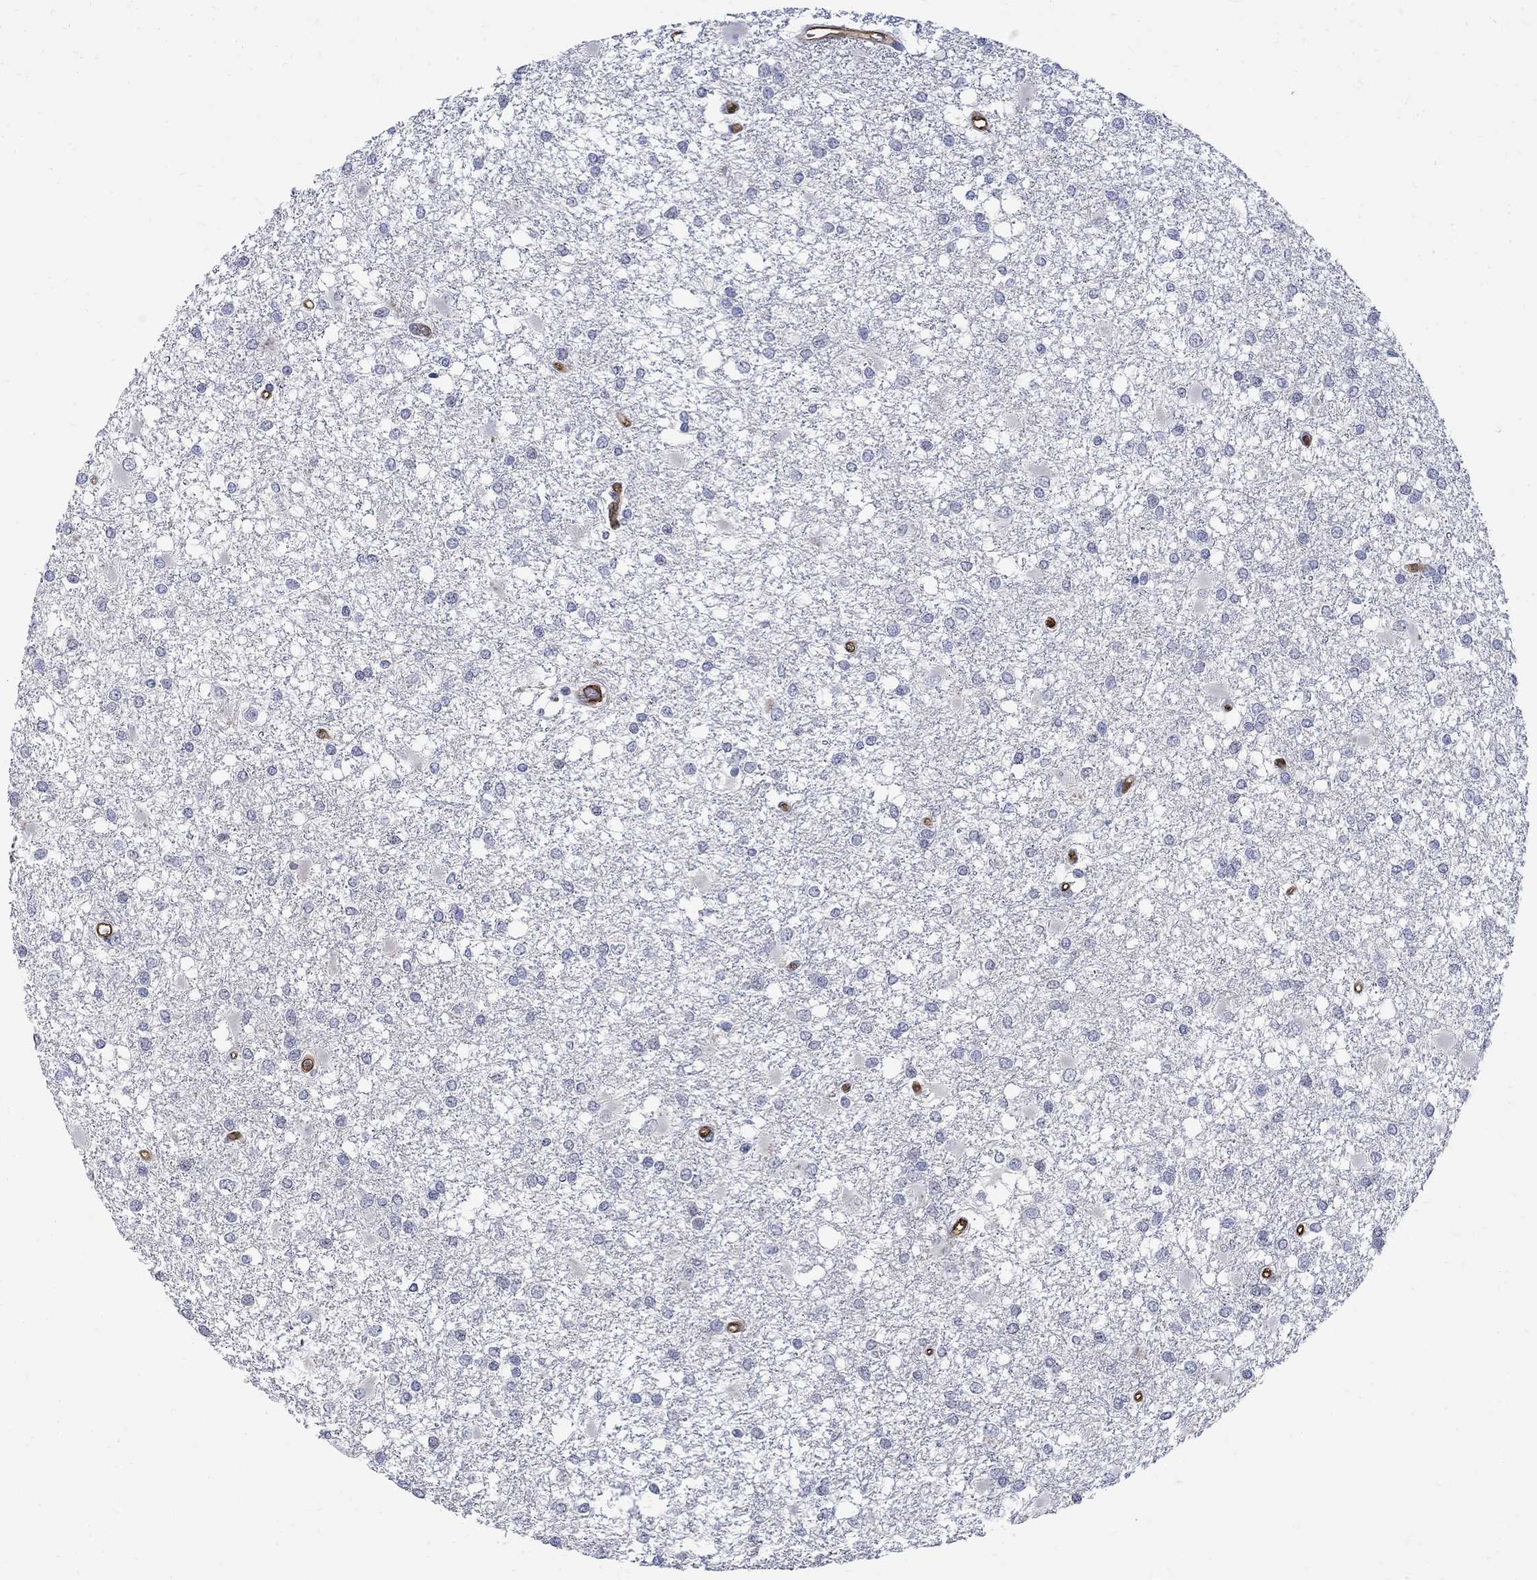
{"staining": {"intensity": "negative", "quantity": "none", "location": "none"}, "tissue": "glioma", "cell_type": "Tumor cells", "image_type": "cancer", "snomed": [{"axis": "morphology", "description": "Glioma, malignant, High grade"}, {"axis": "topography", "description": "Cerebral cortex"}], "caption": "Protein analysis of glioma reveals no significant positivity in tumor cells.", "gene": "TGM2", "patient": {"sex": "male", "age": 79}}